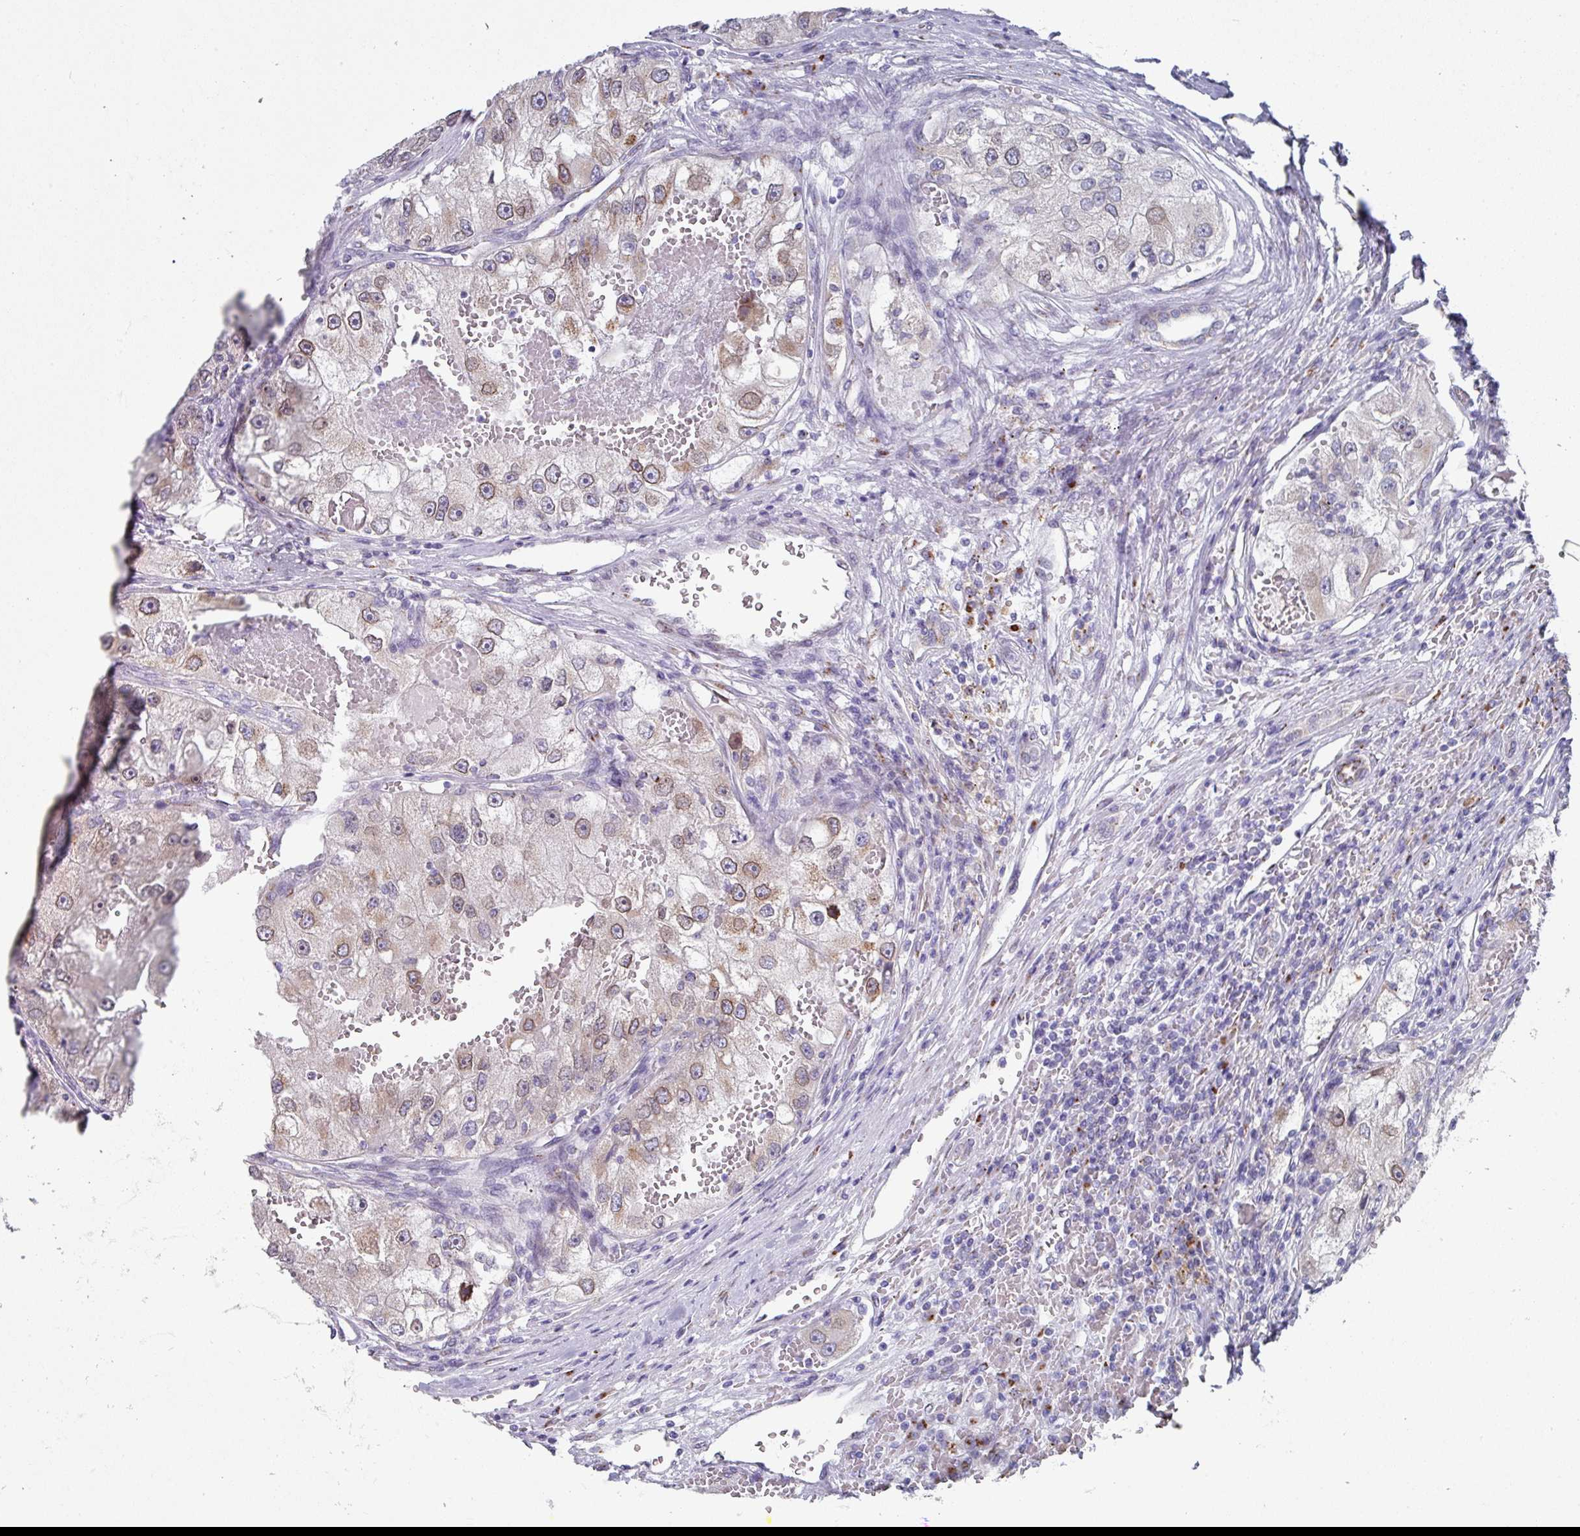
{"staining": {"intensity": "moderate", "quantity": "25%-75%", "location": "cytoplasmic/membranous,nuclear"}, "tissue": "renal cancer", "cell_type": "Tumor cells", "image_type": "cancer", "snomed": [{"axis": "morphology", "description": "Adenocarcinoma, NOS"}, {"axis": "topography", "description": "Kidney"}], "caption": "There is medium levels of moderate cytoplasmic/membranous and nuclear positivity in tumor cells of adenocarcinoma (renal), as demonstrated by immunohistochemical staining (brown color).", "gene": "VKORC1L1", "patient": {"sex": "male", "age": 63}}